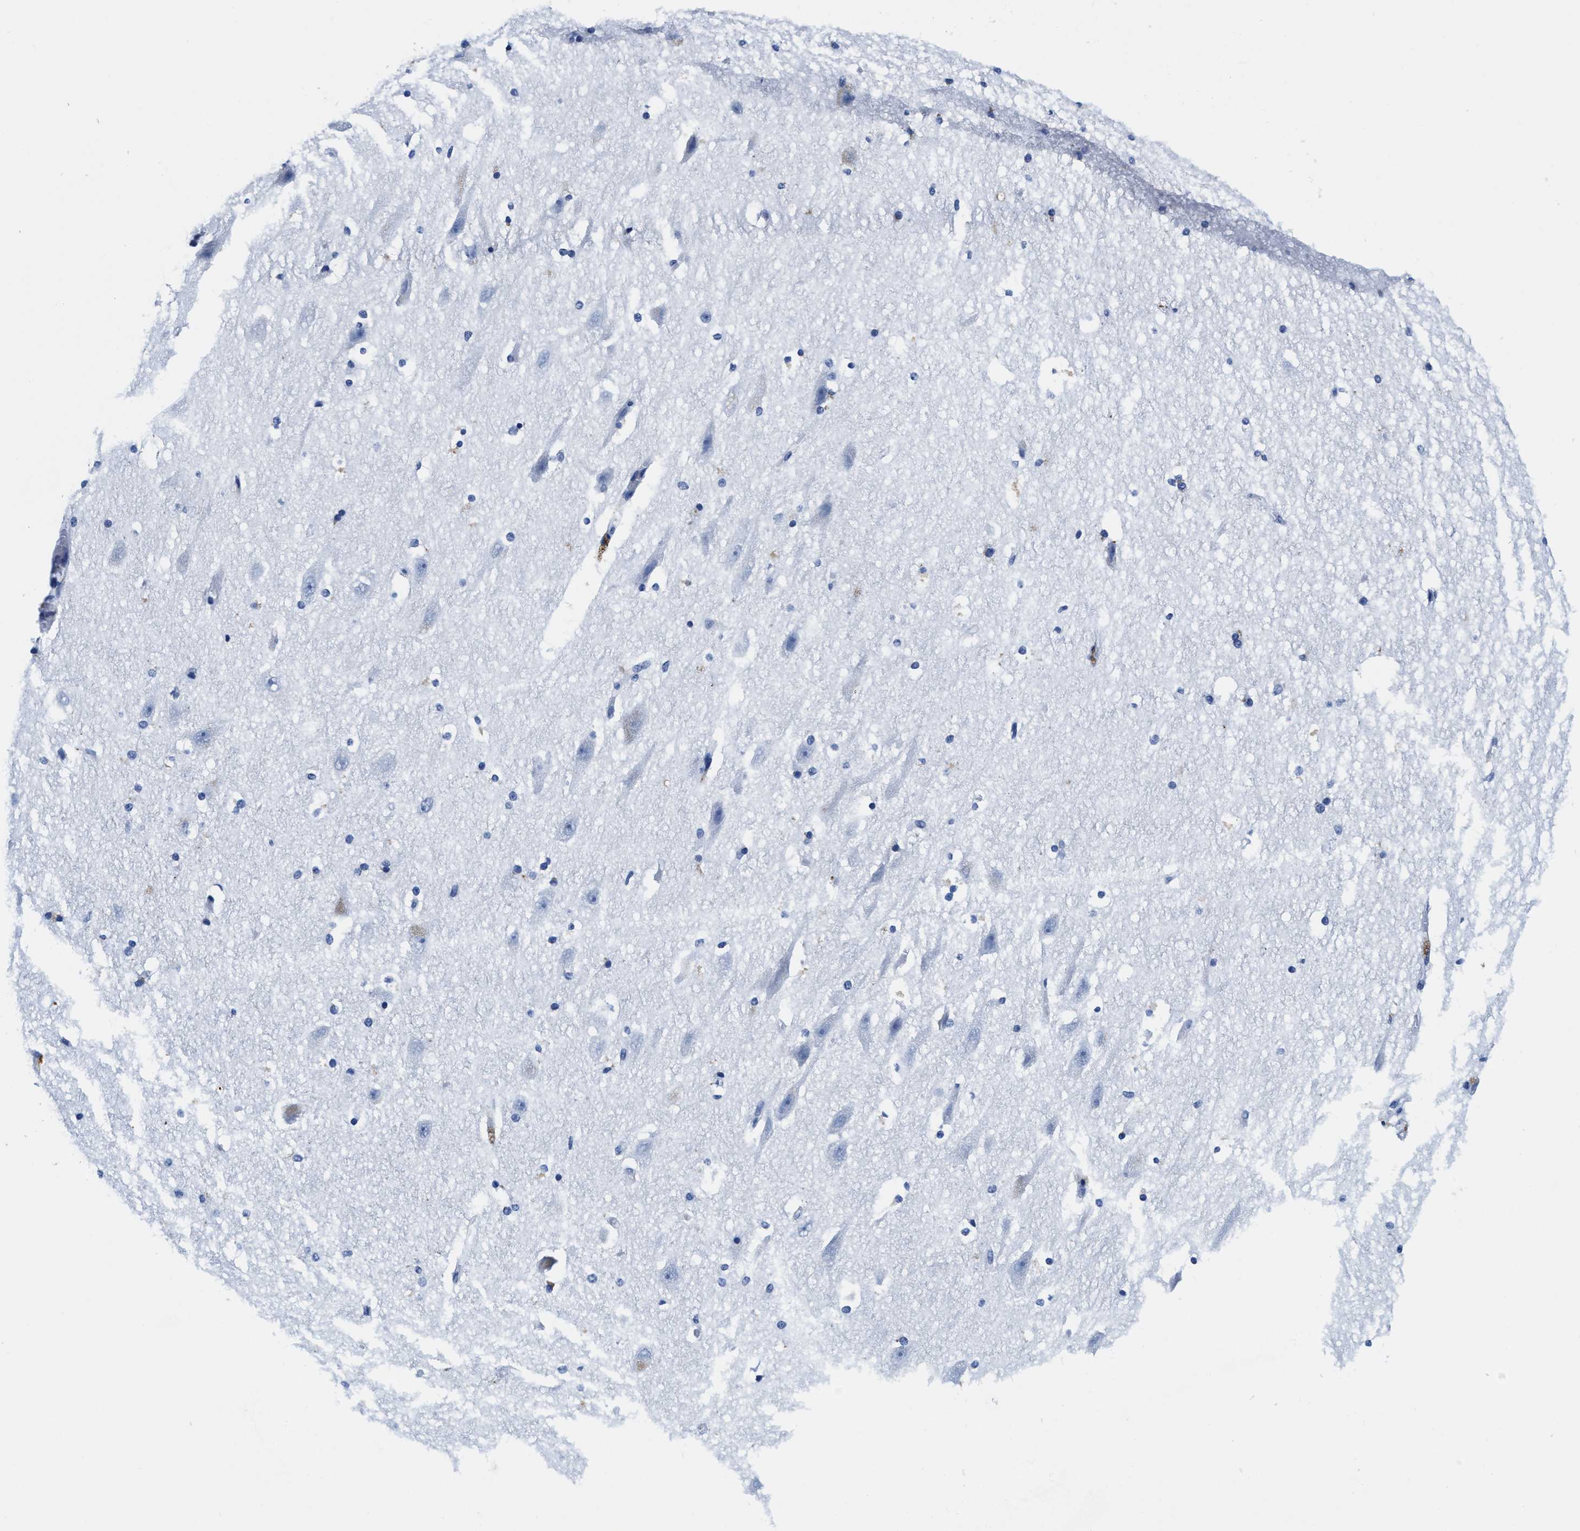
{"staining": {"intensity": "weak", "quantity": "<25%", "location": "cytoplasmic/membranous"}, "tissue": "hippocampus", "cell_type": "Glial cells", "image_type": "normal", "snomed": [{"axis": "morphology", "description": "Normal tissue, NOS"}, {"axis": "topography", "description": "Hippocampus"}], "caption": "A high-resolution image shows IHC staining of normal hippocampus, which reveals no significant expression in glial cells.", "gene": "TTC3", "patient": {"sex": "female", "age": 19}}